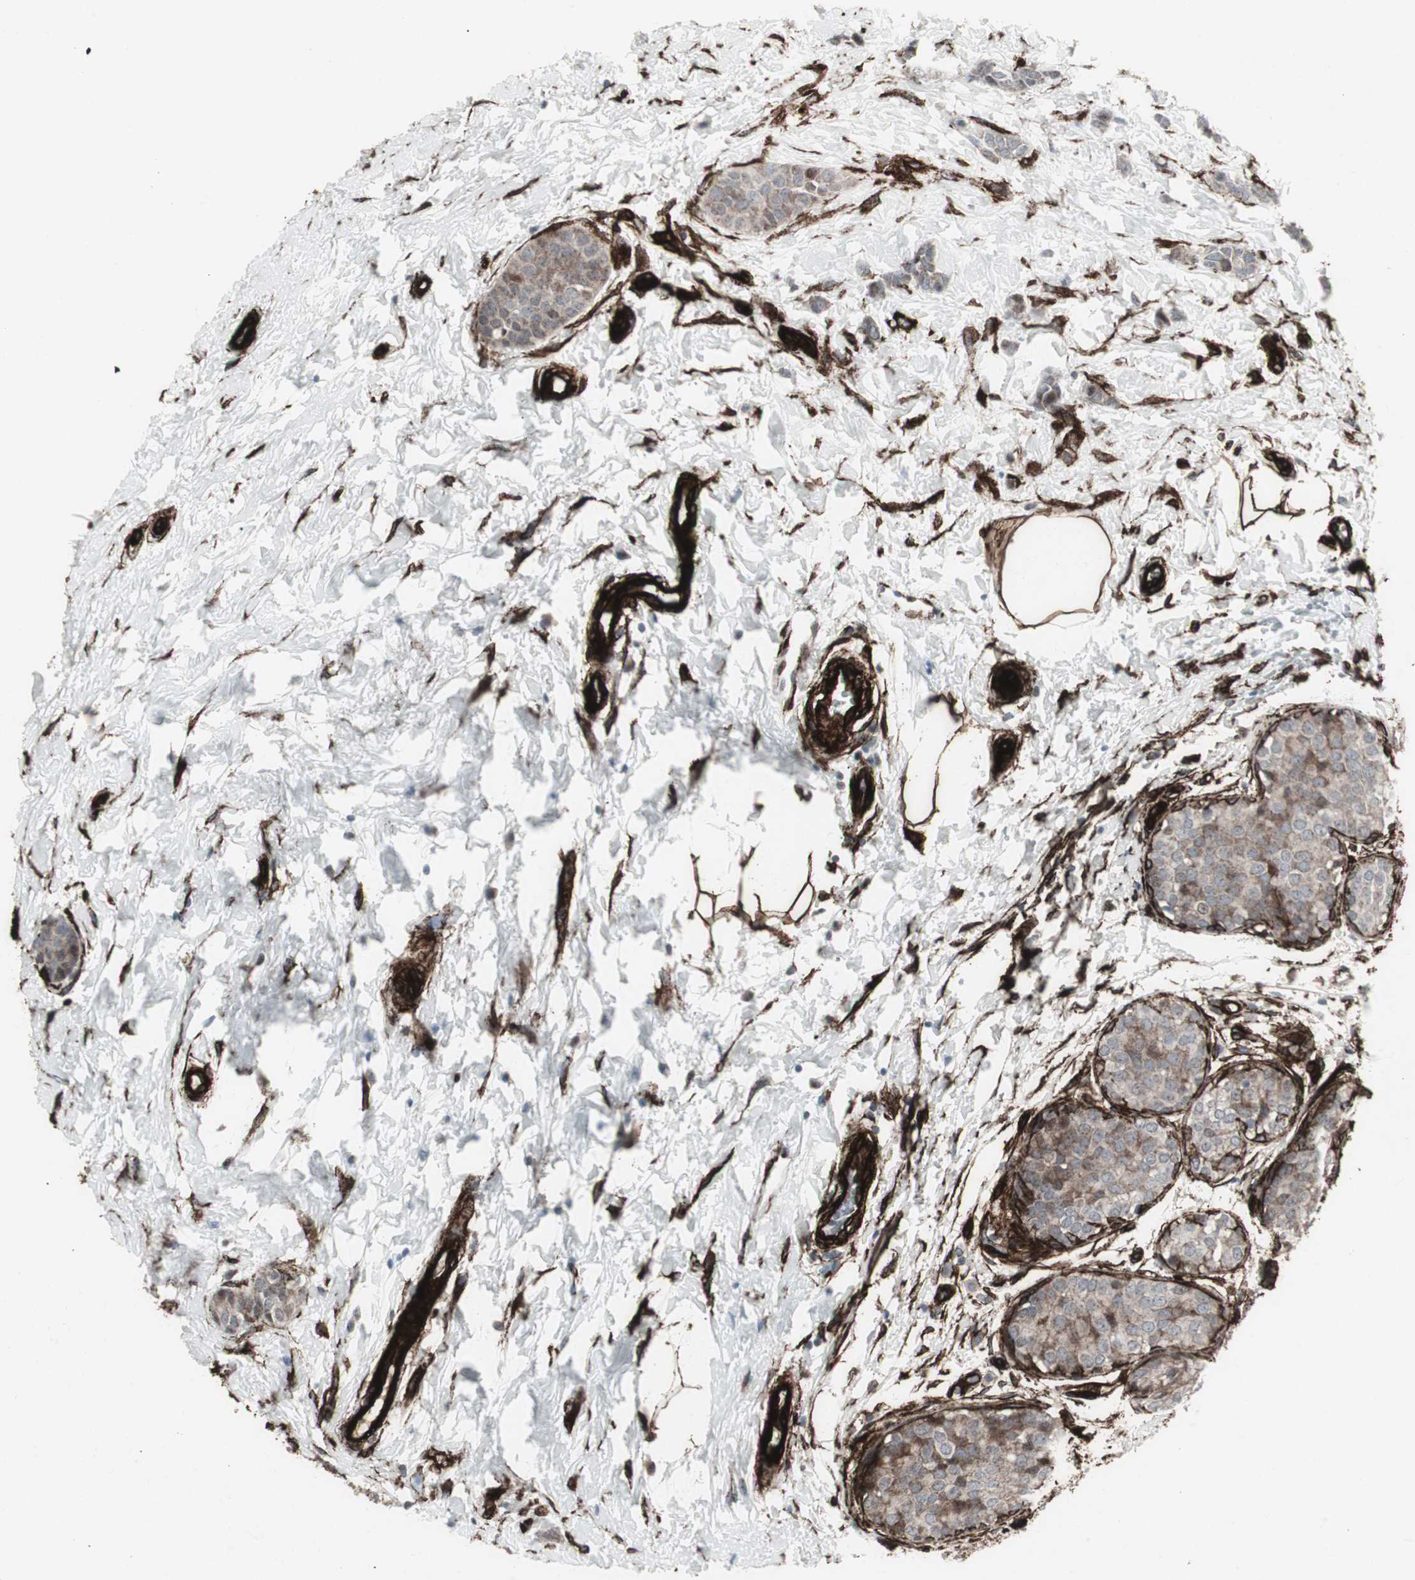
{"staining": {"intensity": "negative", "quantity": "none", "location": "none"}, "tissue": "breast cancer", "cell_type": "Tumor cells", "image_type": "cancer", "snomed": [{"axis": "morphology", "description": "Lobular carcinoma, in situ"}, {"axis": "morphology", "description": "Lobular carcinoma"}, {"axis": "topography", "description": "Breast"}], "caption": "The histopathology image exhibits no staining of tumor cells in breast cancer (lobular carcinoma).", "gene": "PDGFA", "patient": {"sex": "female", "age": 41}}